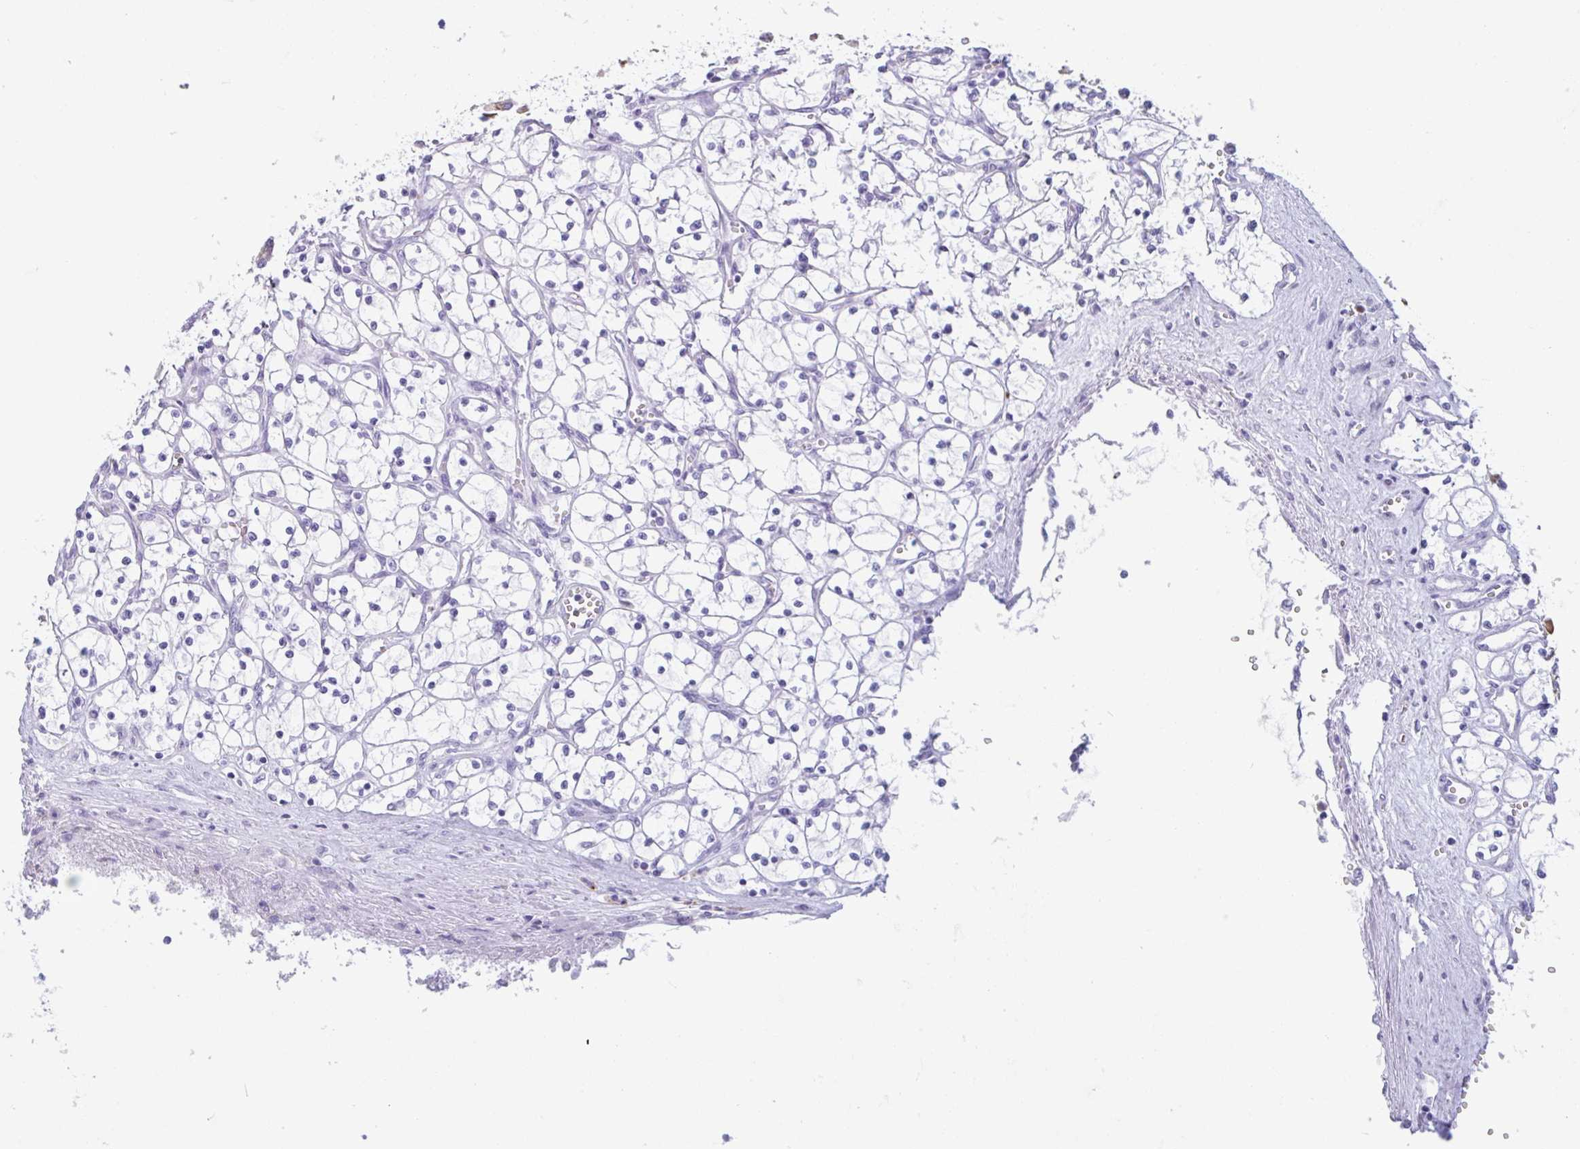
{"staining": {"intensity": "negative", "quantity": "none", "location": "none"}, "tissue": "renal cancer", "cell_type": "Tumor cells", "image_type": "cancer", "snomed": [{"axis": "morphology", "description": "Adenocarcinoma, NOS"}, {"axis": "topography", "description": "Kidney"}], "caption": "High power microscopy image of an IHC image of renal cancer (adenocarcinoma), revealing no significant positivity in tumor cells.", "gene": "DTWD2", "patient": {"sex": "female", "age": 69}}